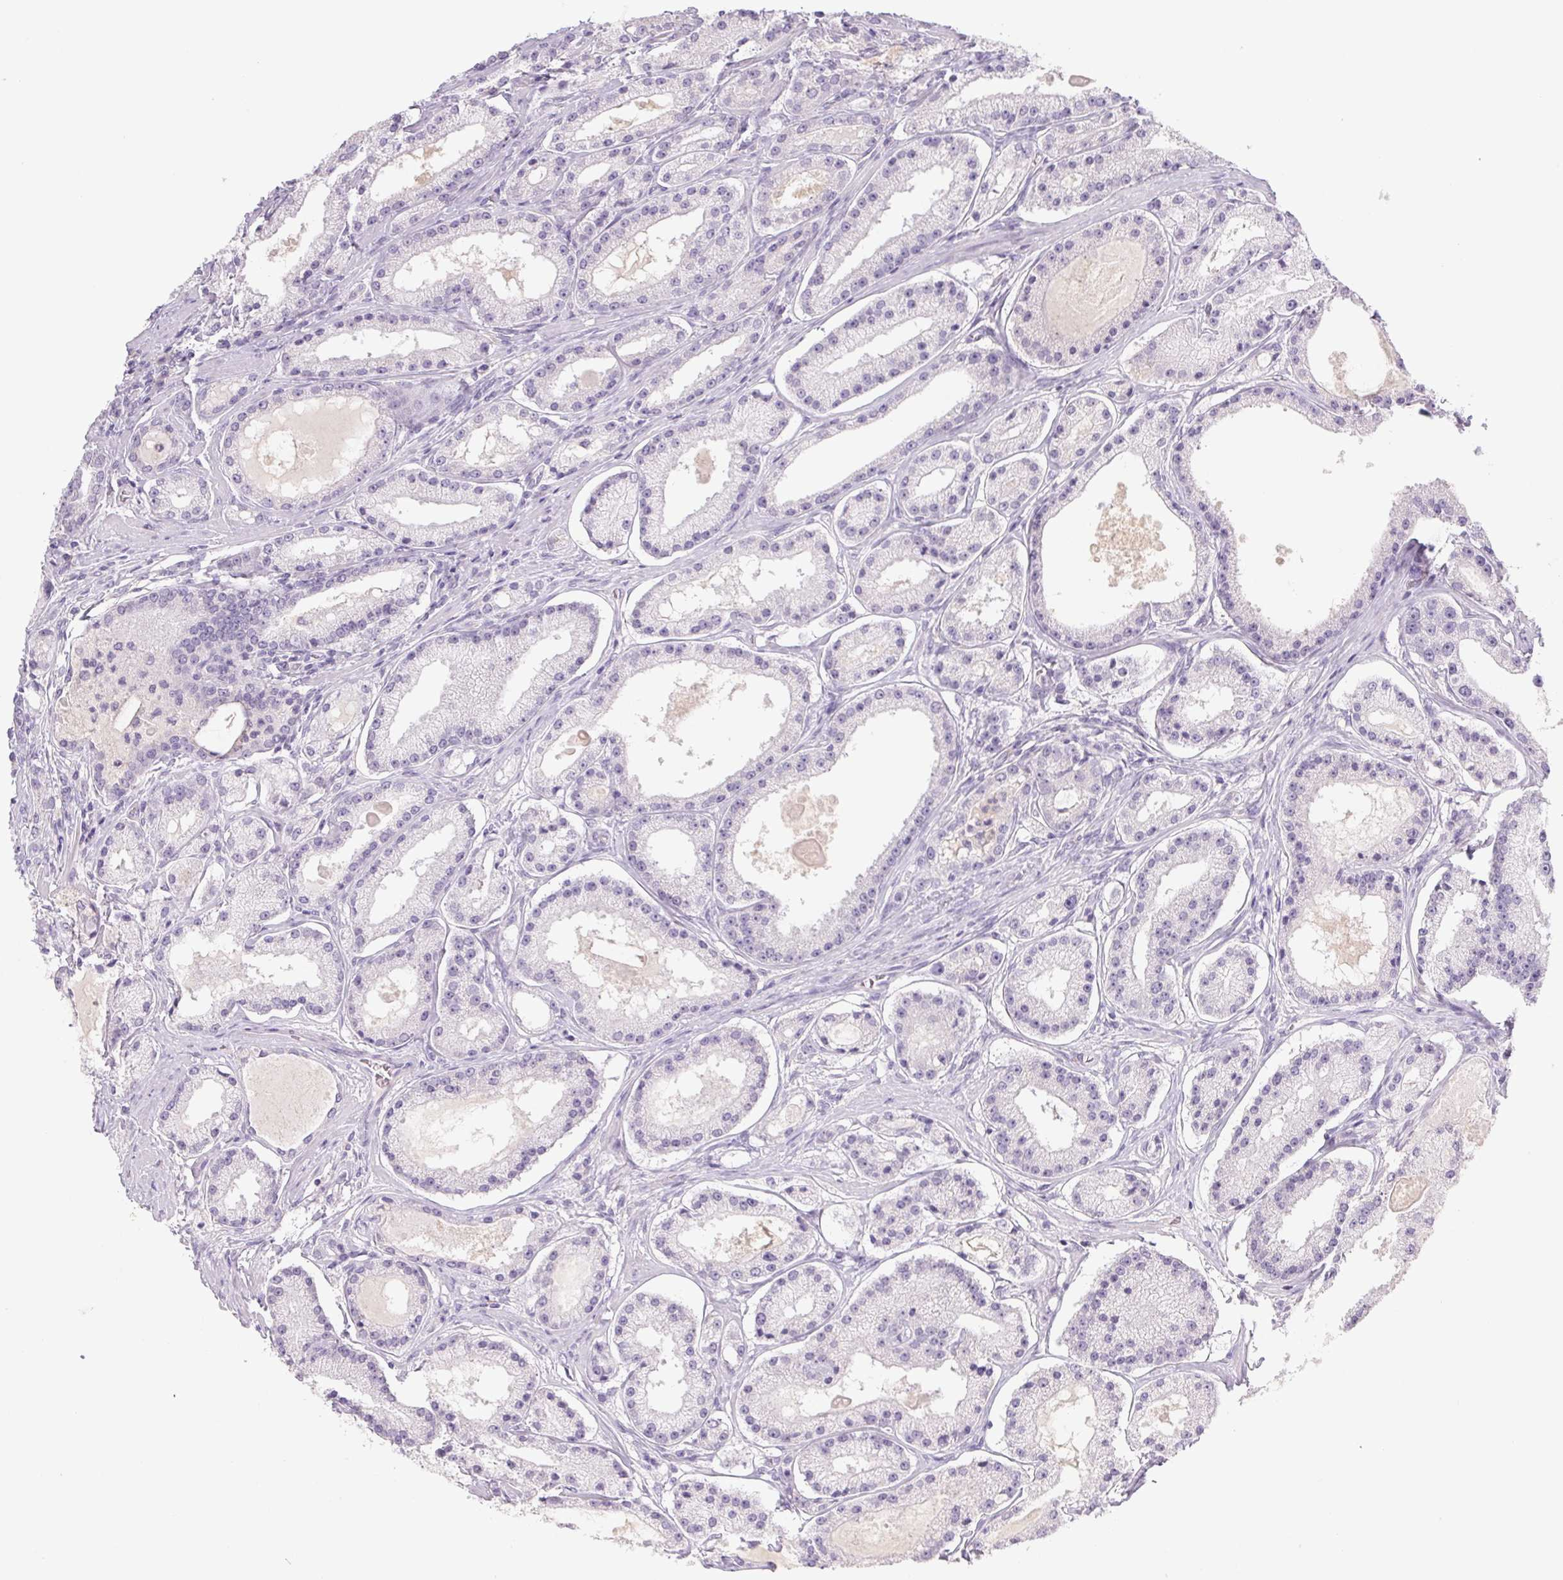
{"staining": {"intensity": "negative", "quantity": "none", "location": "none"}, "tissue": "prostate cancer", "cell_type": "Tumor cells", "image_type": "cancer", "snomed": [{"axis": "morphology", "description": "Adenocarcinoma, Low grade"}, {"axis": "topography", "description": "Prostate"}], "caption": "DAB immunohistochemical staining of human prostate cancer (low-grade adenocarcinoma) displays no significant expression in tumor cells.", "gene": "PNMA8B", "patient": {"sex": "male", "age": 57}}